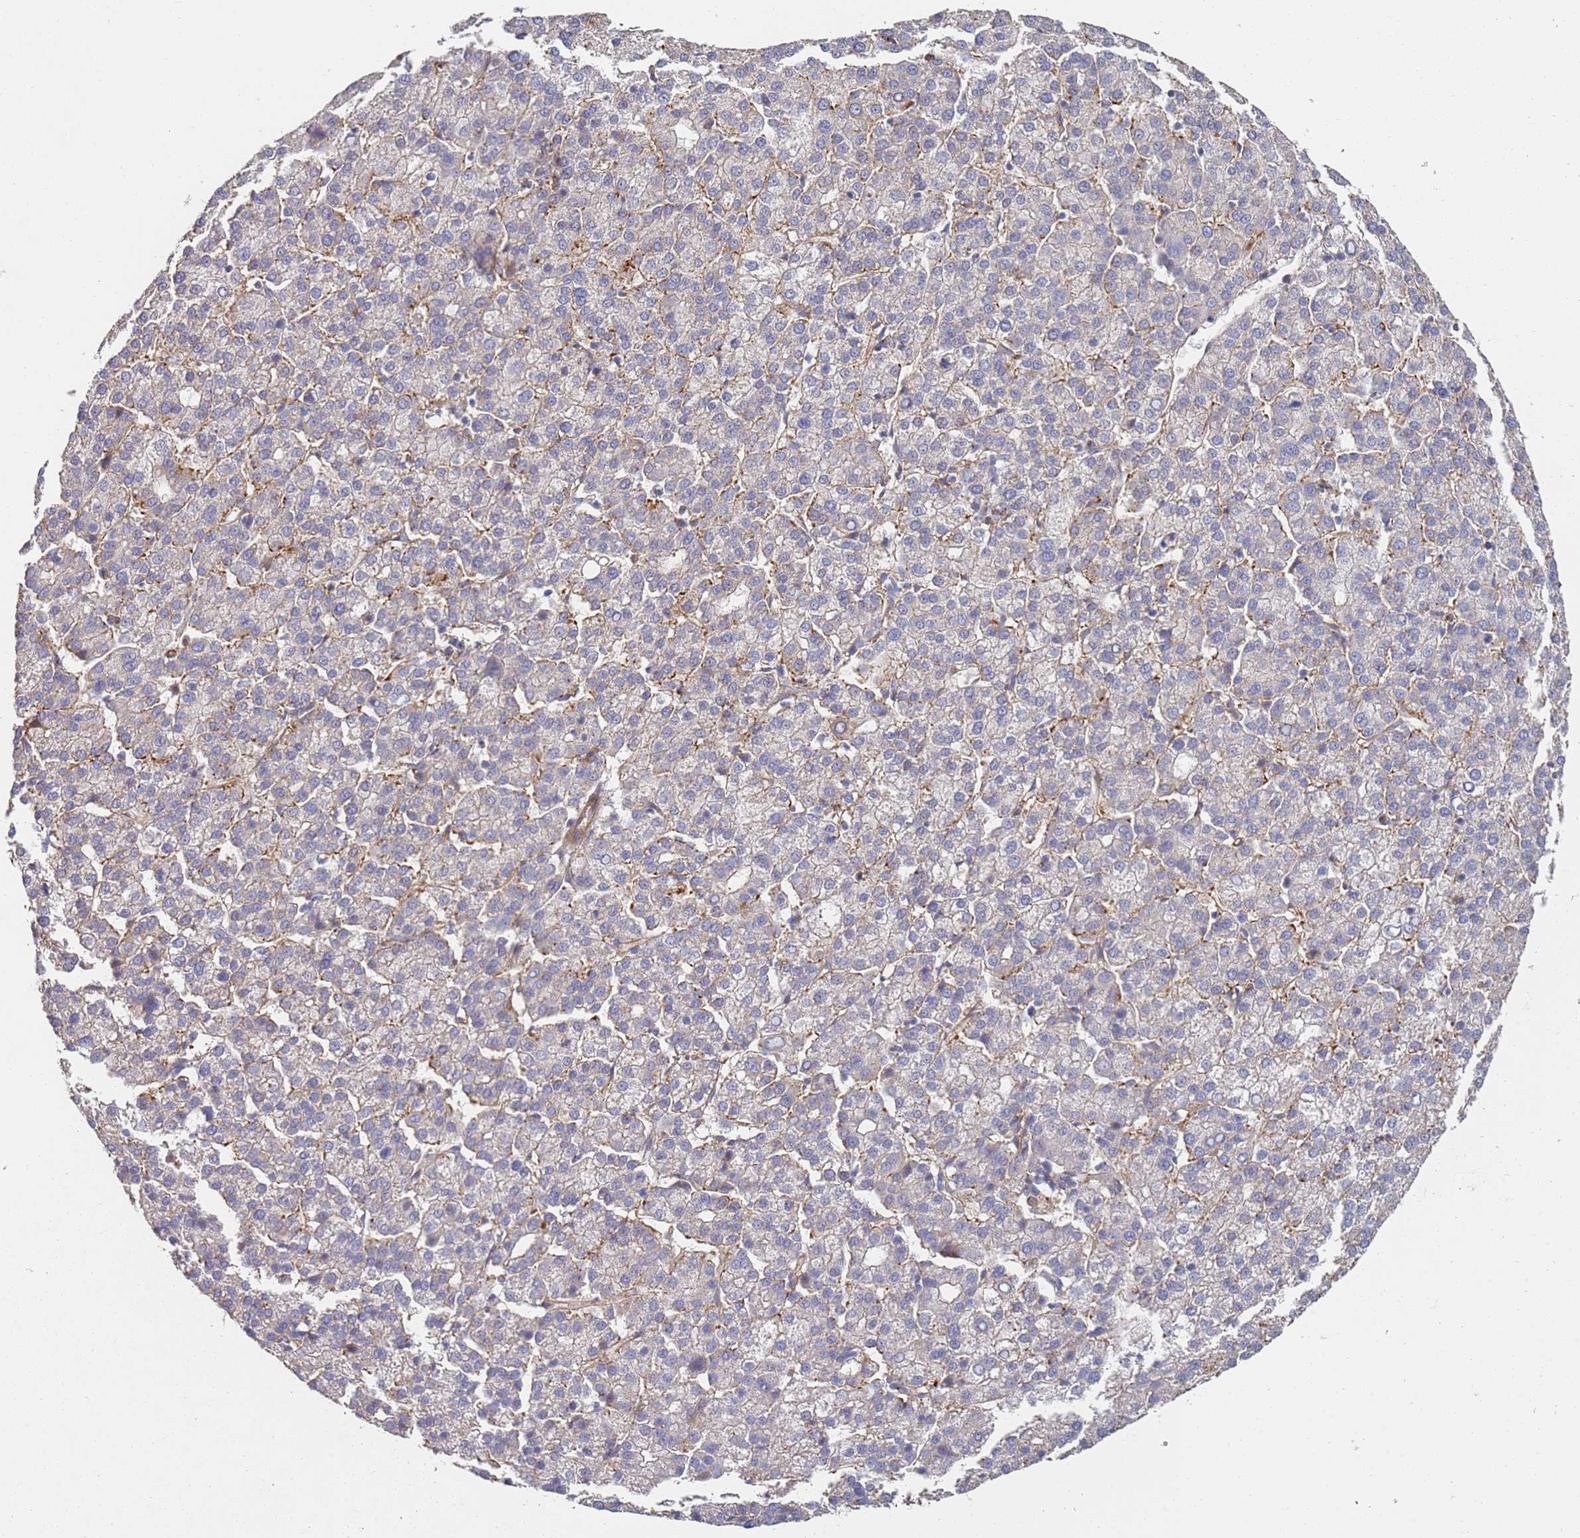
{"staining": {"intensity": "negative", "quantity": "none", "location": "none"}, "tissue": "liver cancer", "cell_type": "Tumor cells", "image_type": "cancer", "snomed": [{"axis": "morphology", "description": "Carcinoma, Hepatocellular, NOS"}, {"axis": "topography", "description": "Liver"}], "caption": "This micrograph is of liver hepatocellular carcinoma stained with immunohistochemistry to label a protein in brown with the nuclei are counter-stained blue. There is no staining in tumor cells.", "gene": "ABCB6", "patient": {"sex": "female", "age": 58}}